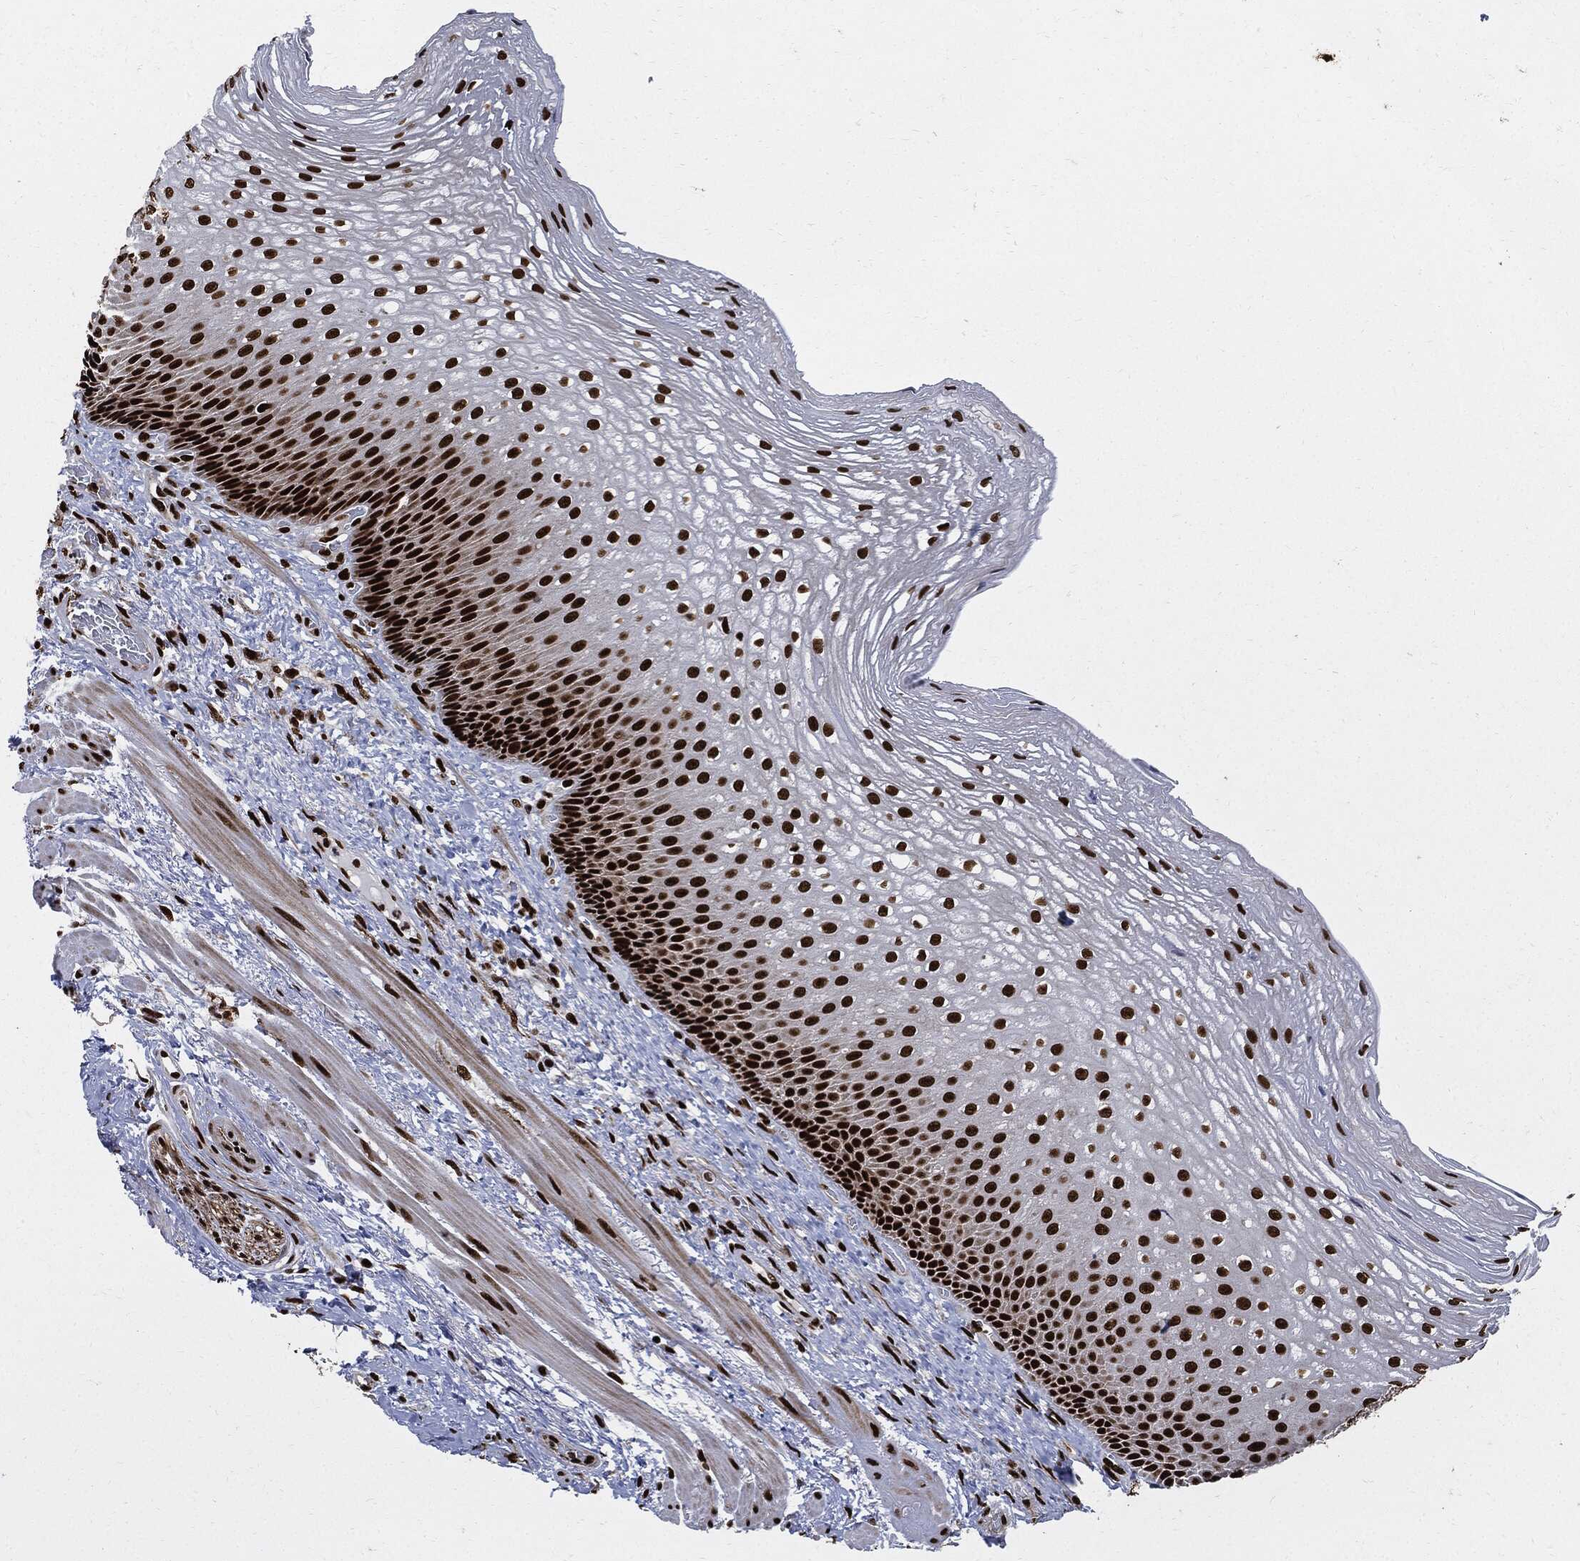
{"staining": {"intensity": "strong", "quantity": ">75%", "location": "nuclear"}, "tissue": "esophagus", "cell_type": "Squamous epithelial cells", "image_type": "normal", "snomed": [{"axis": "morphology", "description": "Normal tissue, NOS"}, {"axis": "topography", "description": "Esophagus"}], "caption": "Squamous epithelial cells display strong nuclear expression in about >75% of cells in normal esophagus.", "gene": "RECQL", "patient": {"sex": "male", "age": 63}}